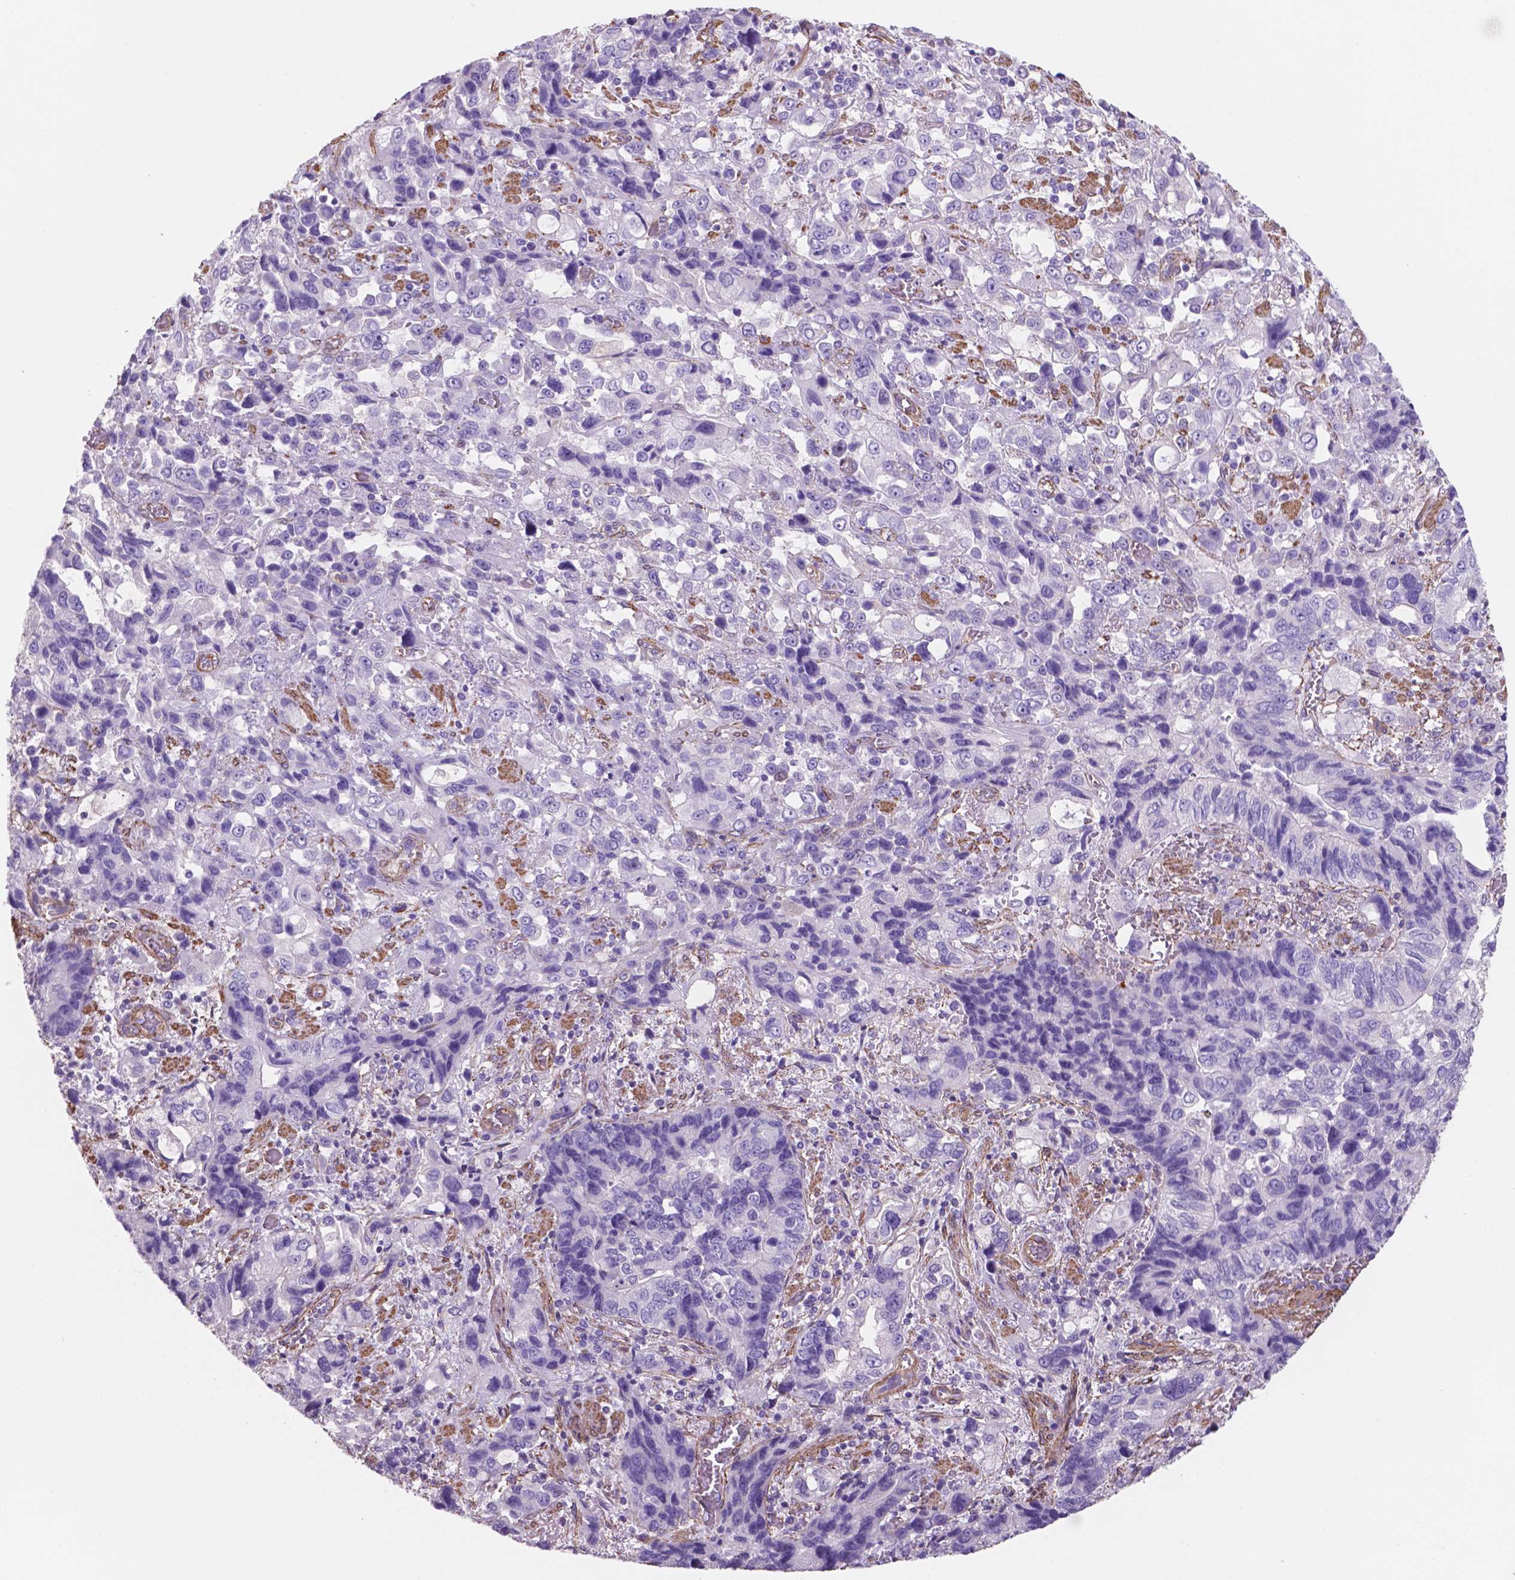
{"staining": {"intensity": "negative", "quantity": "none", "location": "none"}, "tissue": "stomach cancer", "cell_type": "Tumor cells", "image_type": "cancer", "snomed": [{"axis": "morphology", "description": "Adenocarcinoma, NOS"}, {"axis": "topography", "description": "Stomach, upper"}], "caption": "This is an IHC micrograph of stomach cancer. There is no expression in tumor cells.", "gene": "TOR2A", "patient": {"sex": "female", "age": 81}}